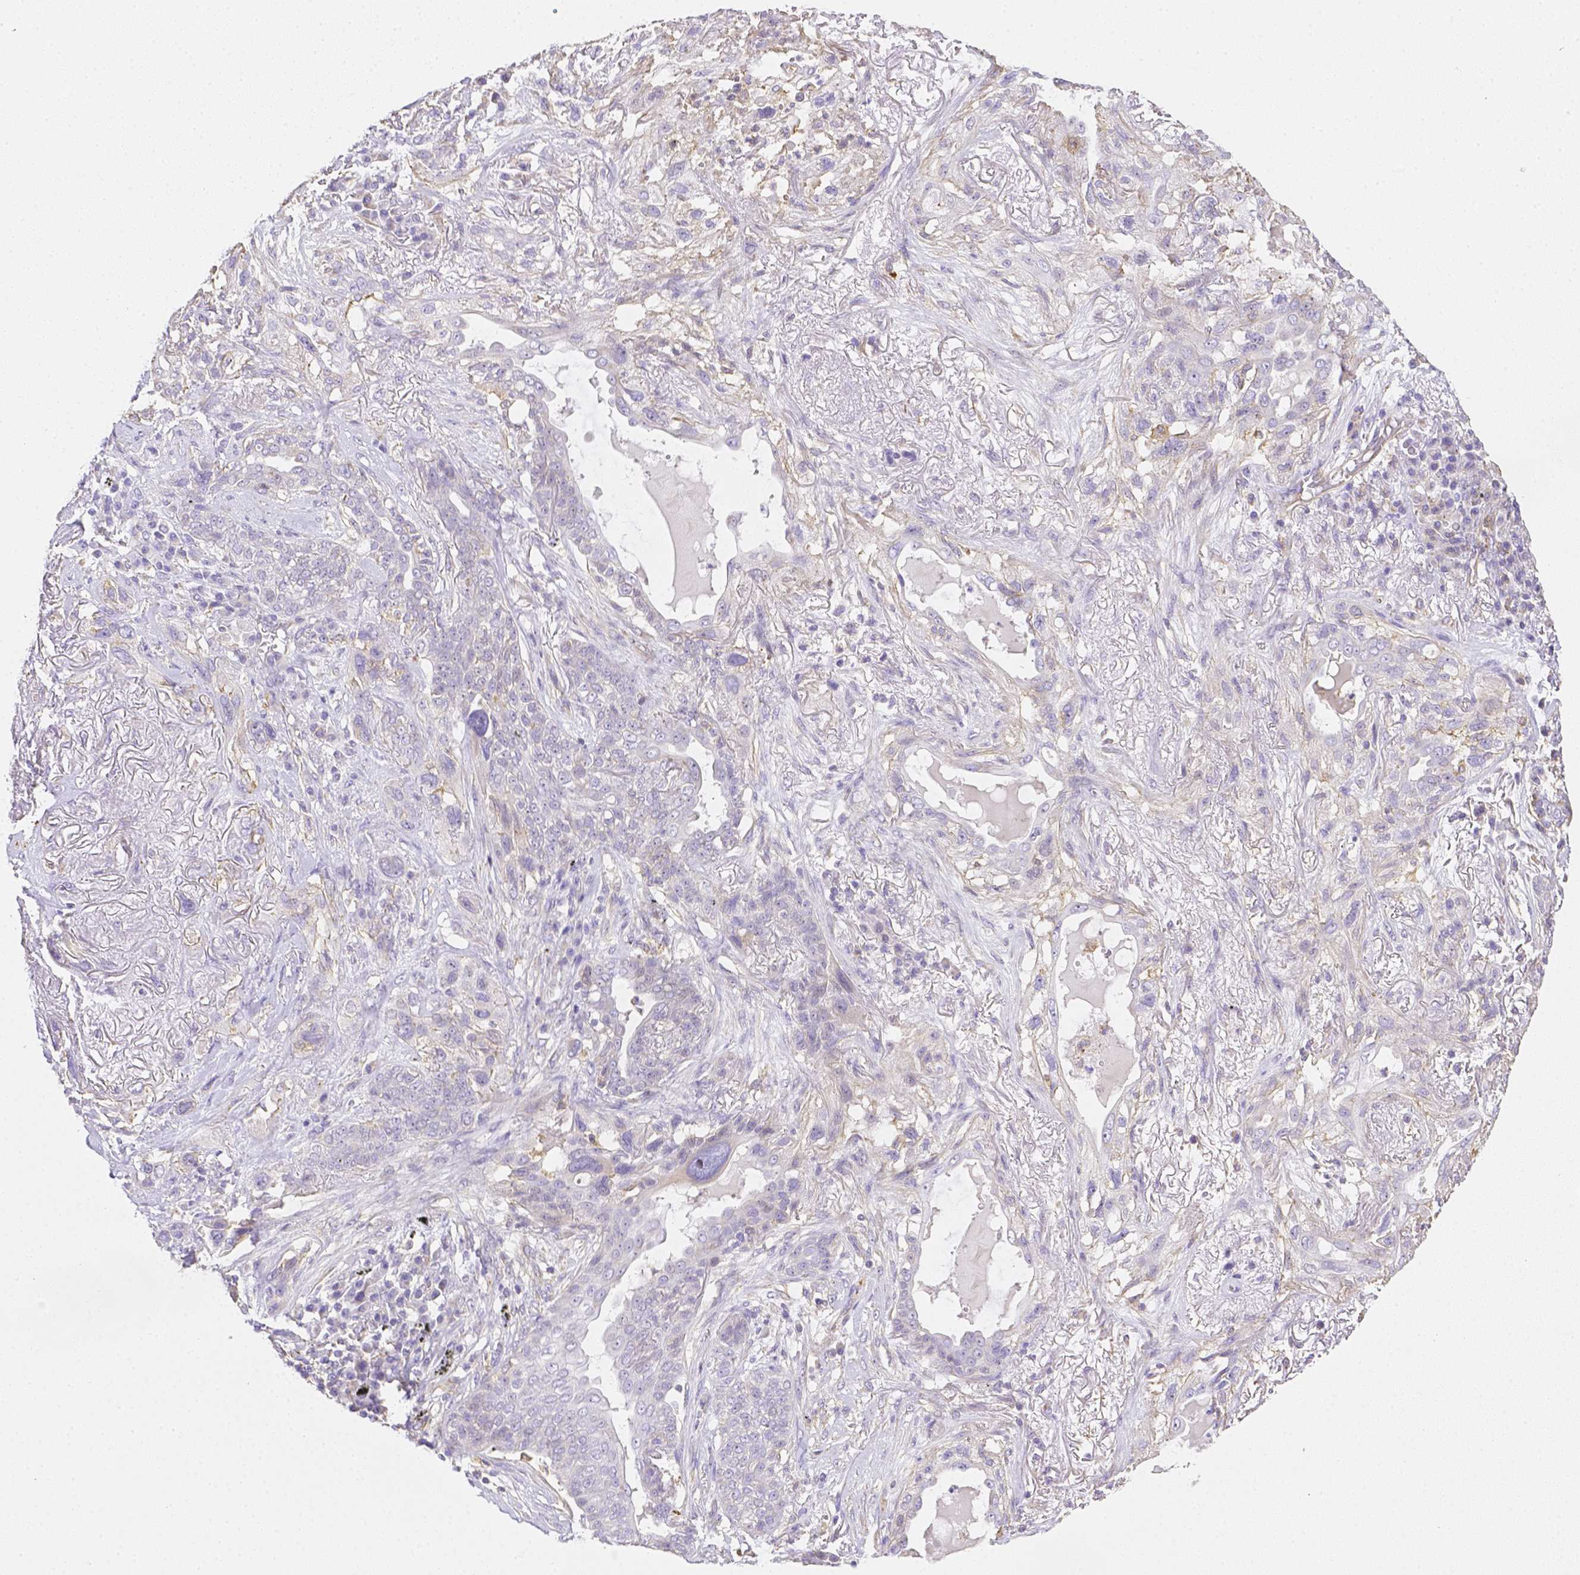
{"staining": {"intensity": "negative", "quantity": "none", "location": "none"}, "tissue": "lung cancer", "cell_type": "Tumor cells", "image_type": "cancer", "snomed": [{"axis": "morphology", "description": "Squamous cell carcinoma, NOS"}, {"axis": "topography", "description": "Lung"}], "caption": "High power microscopy histopathology image of an IHC image of lung squamous cell carcinoma, revealing no significant positivity in tumor cells. Nuclei are stained in blue.", "gene": "ASAH2", "patient": {"sex": "female", "age": 70}}